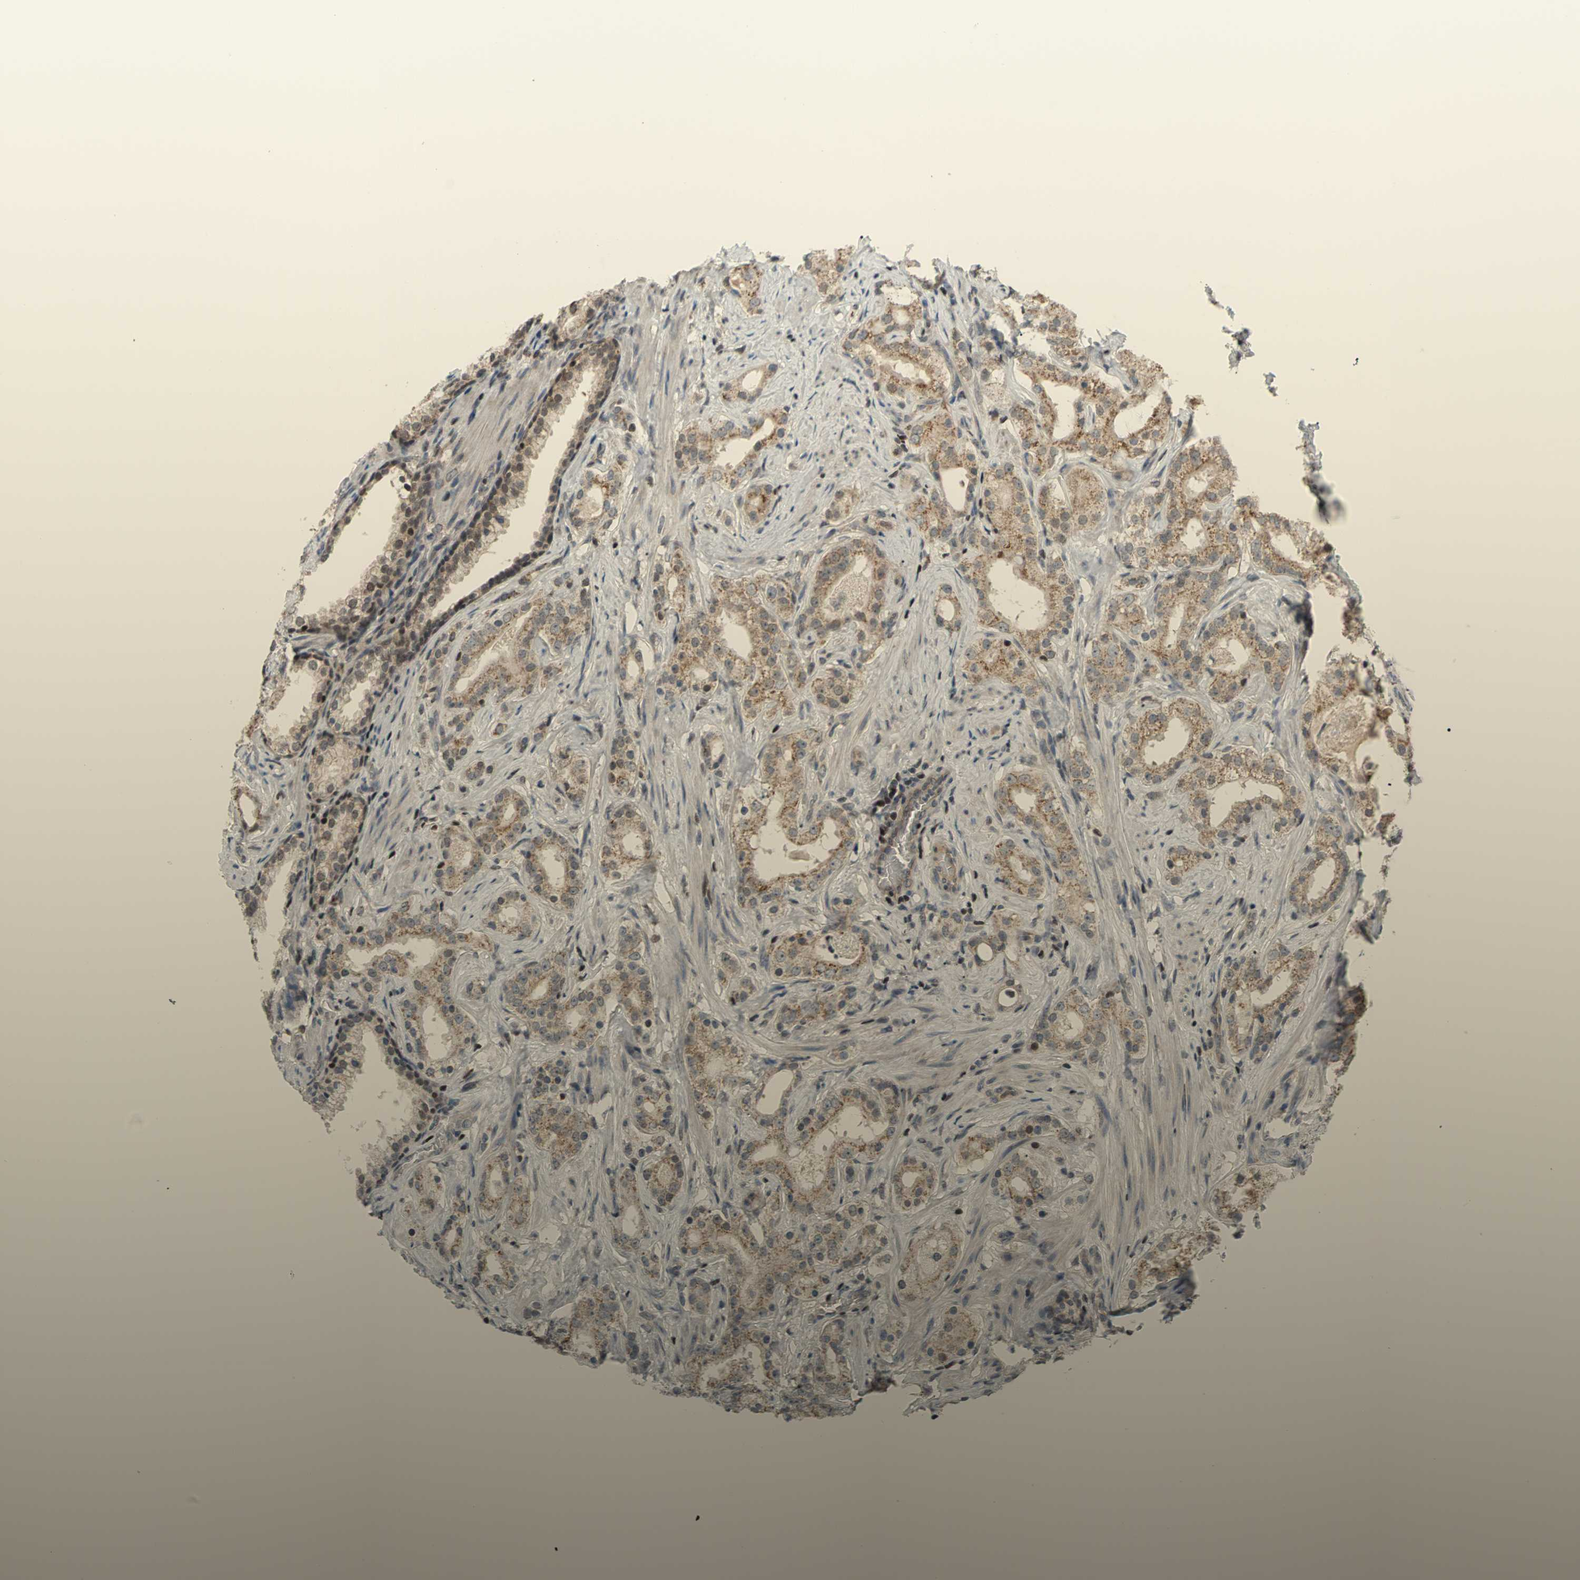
{"staining": {"intensity": "moderate", "quantity": ">75%", "location": "cytoplasmic/membranous"}, "tissue": "prostate cancer", "cell_type": "Tumor cells", "image_type": "cancer", "snomed": [{"axis": "morphology", "description": "Adenocarcinoma, Low grade"}, {"axis": "topography", "description": "Prostate"}], "caption": "There is medium levels of moderate cytoplasmic/membranous positivity in tumor cells of prostate cancer, as demonstrated by immunohistochemical staining (brown color).", "gene": "SP4", "patient": {"sex": "male", "age": 59}}